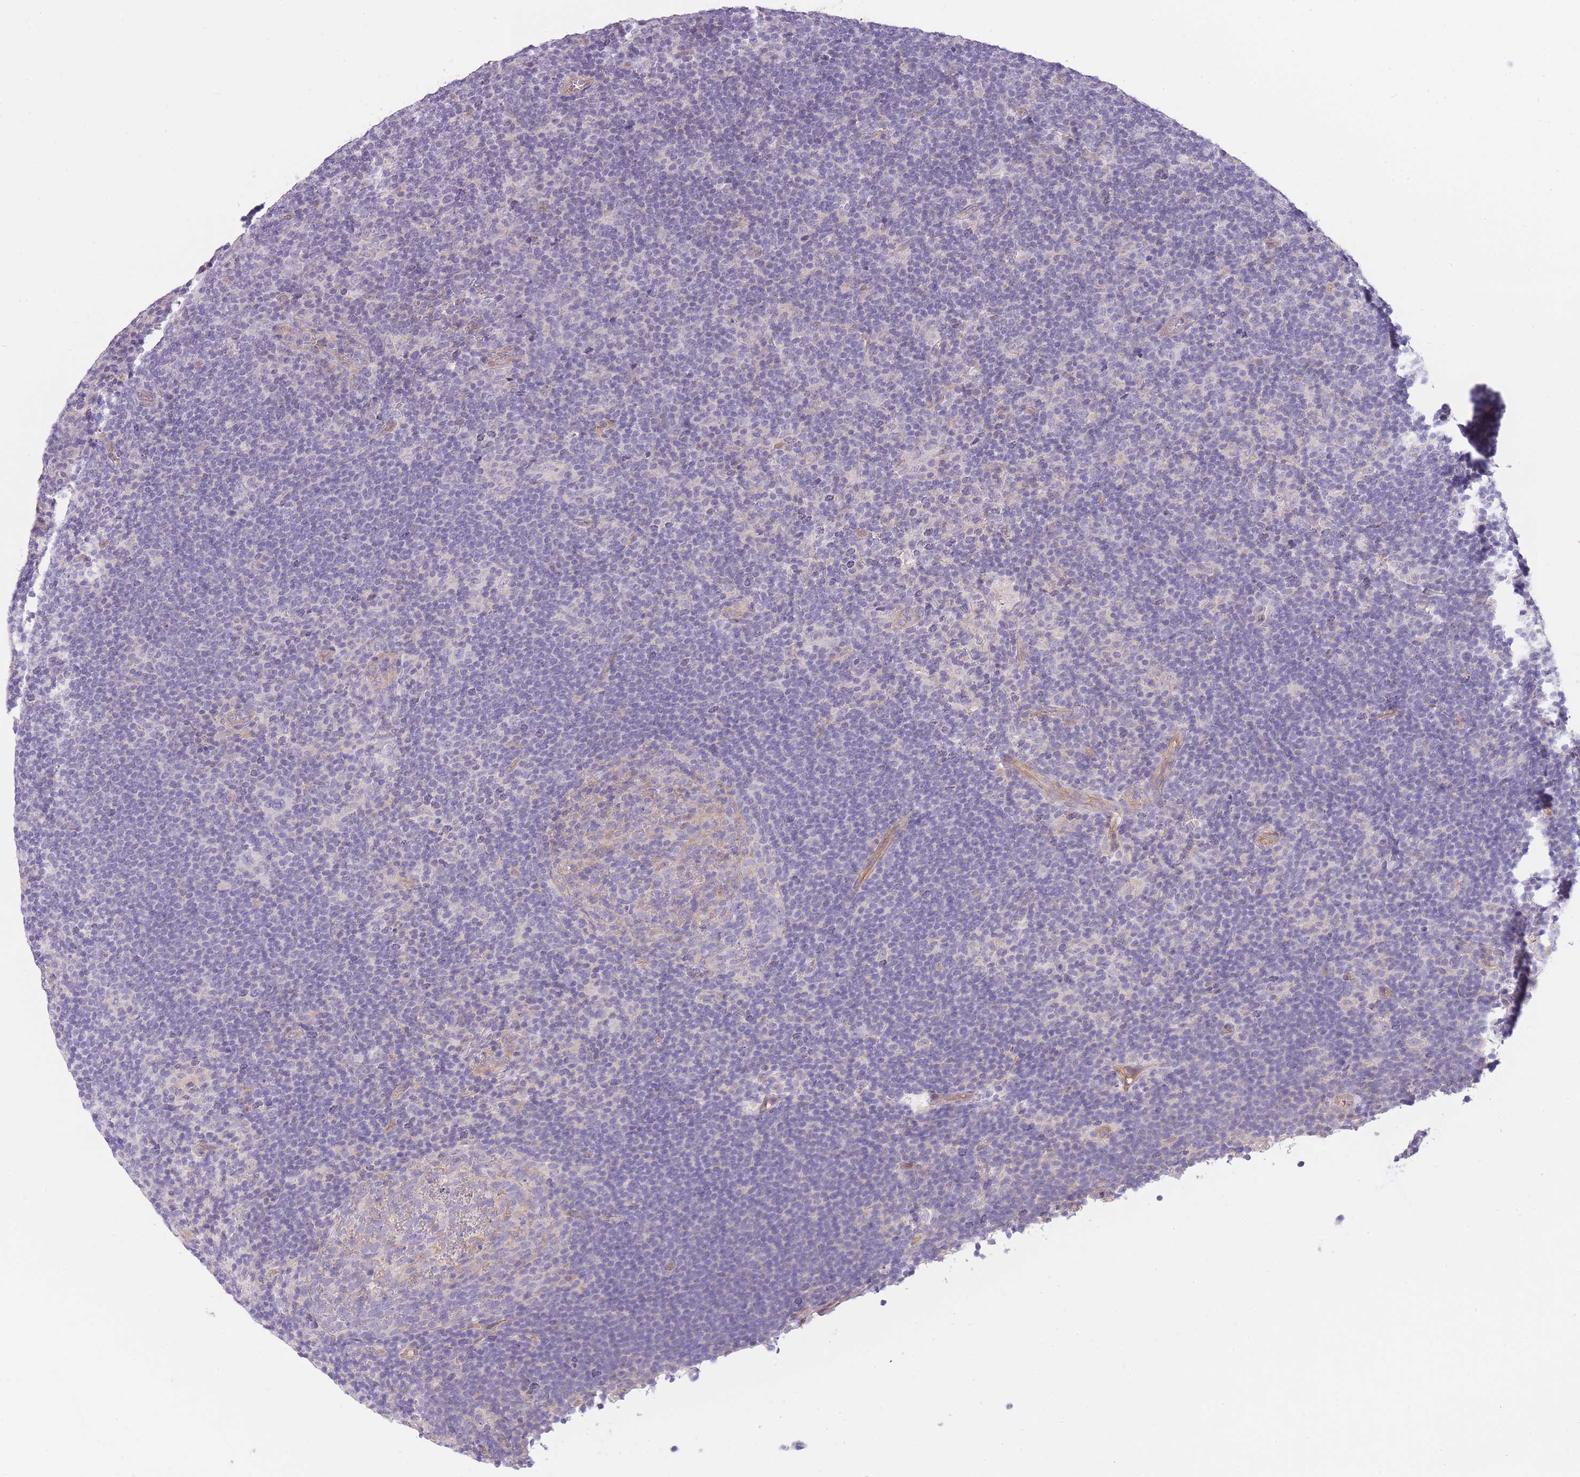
{"staining": {"intensity": "negative", "quantity": "none", "location": "none"}, "tissue": "lymphoma", "cell_type": "Tumor cells", "image_type": "cancer", "snomed": [{"axis": "morphology", "description": "Hodgkin's disease, NOS"}, {"axis": "topography", "description": "Lymph node"}], "caption": "Immunohistochemical staining of lymphoma exhibits no significant expression in tumor cells.", "gene": "REV1", "patient": {"sex": "female", "age": 57}}